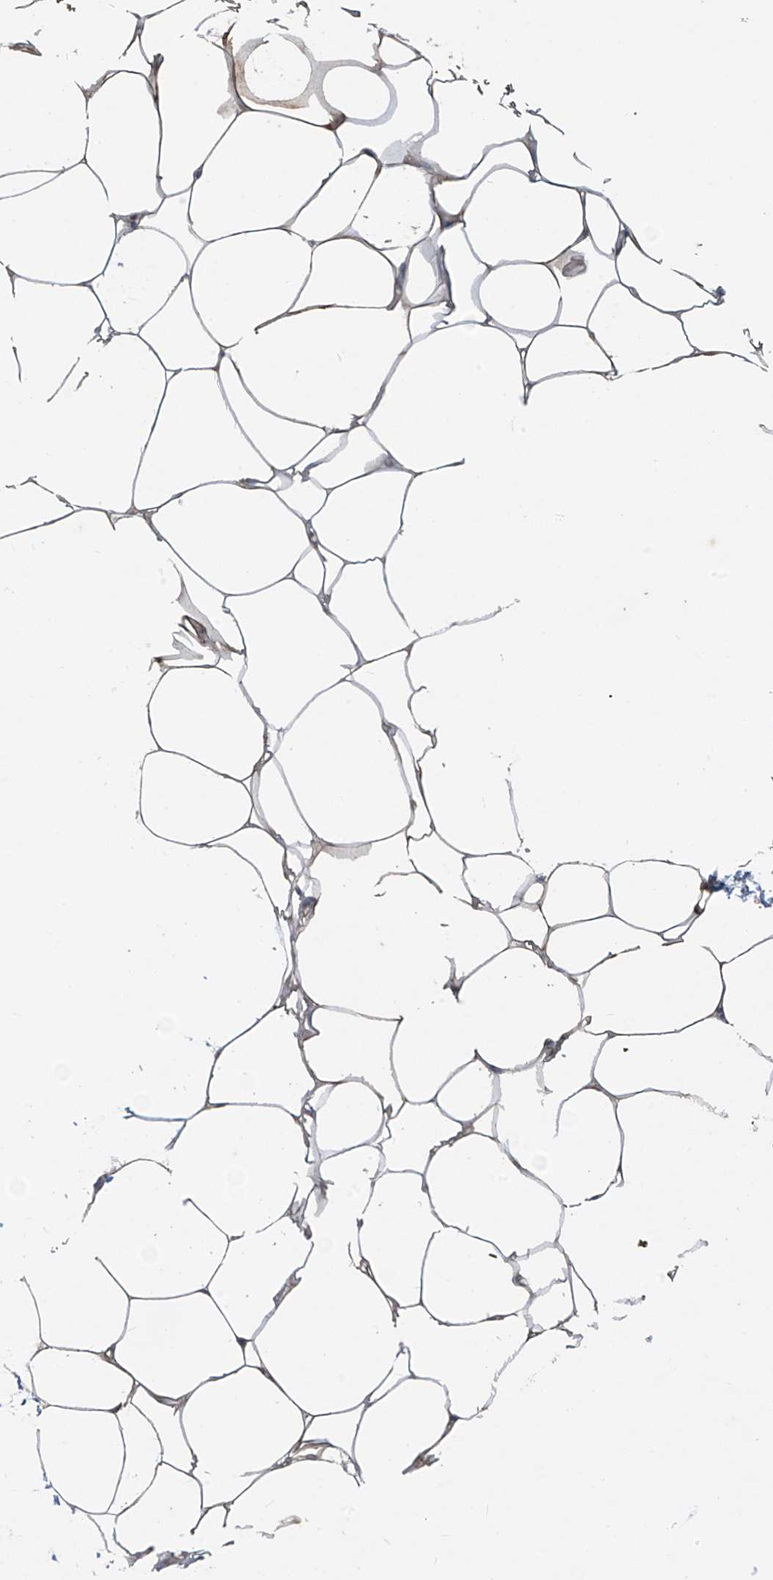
{"staining": {"intensity": "weak", "quantity": ">75%", "location": "cytoplasmic/membranous"}, "tissue": "adipose tissue", "cell_type": "Adipocytes", "image_type": "normal", "snomed": [{"axis": "morphology", "description": "Normal tissue, NOS"}, {"axis": "topography", "description": "Breast"}], "caption": "IHC staining of normal adipose tissue, which reveals low levels of weak cytoplasmic/membranous expression in about >75% of adipocytes indicating weak cytoplasmic/membranous protein positivity. The staining was performed using DAB (3,3'-diaminobenzidine) (brown) for protein detection and nuclei were counterstained in hematoxylin (blue).", "gene": "DGKQ", "patient": {"sex": "female", "age": 23}}